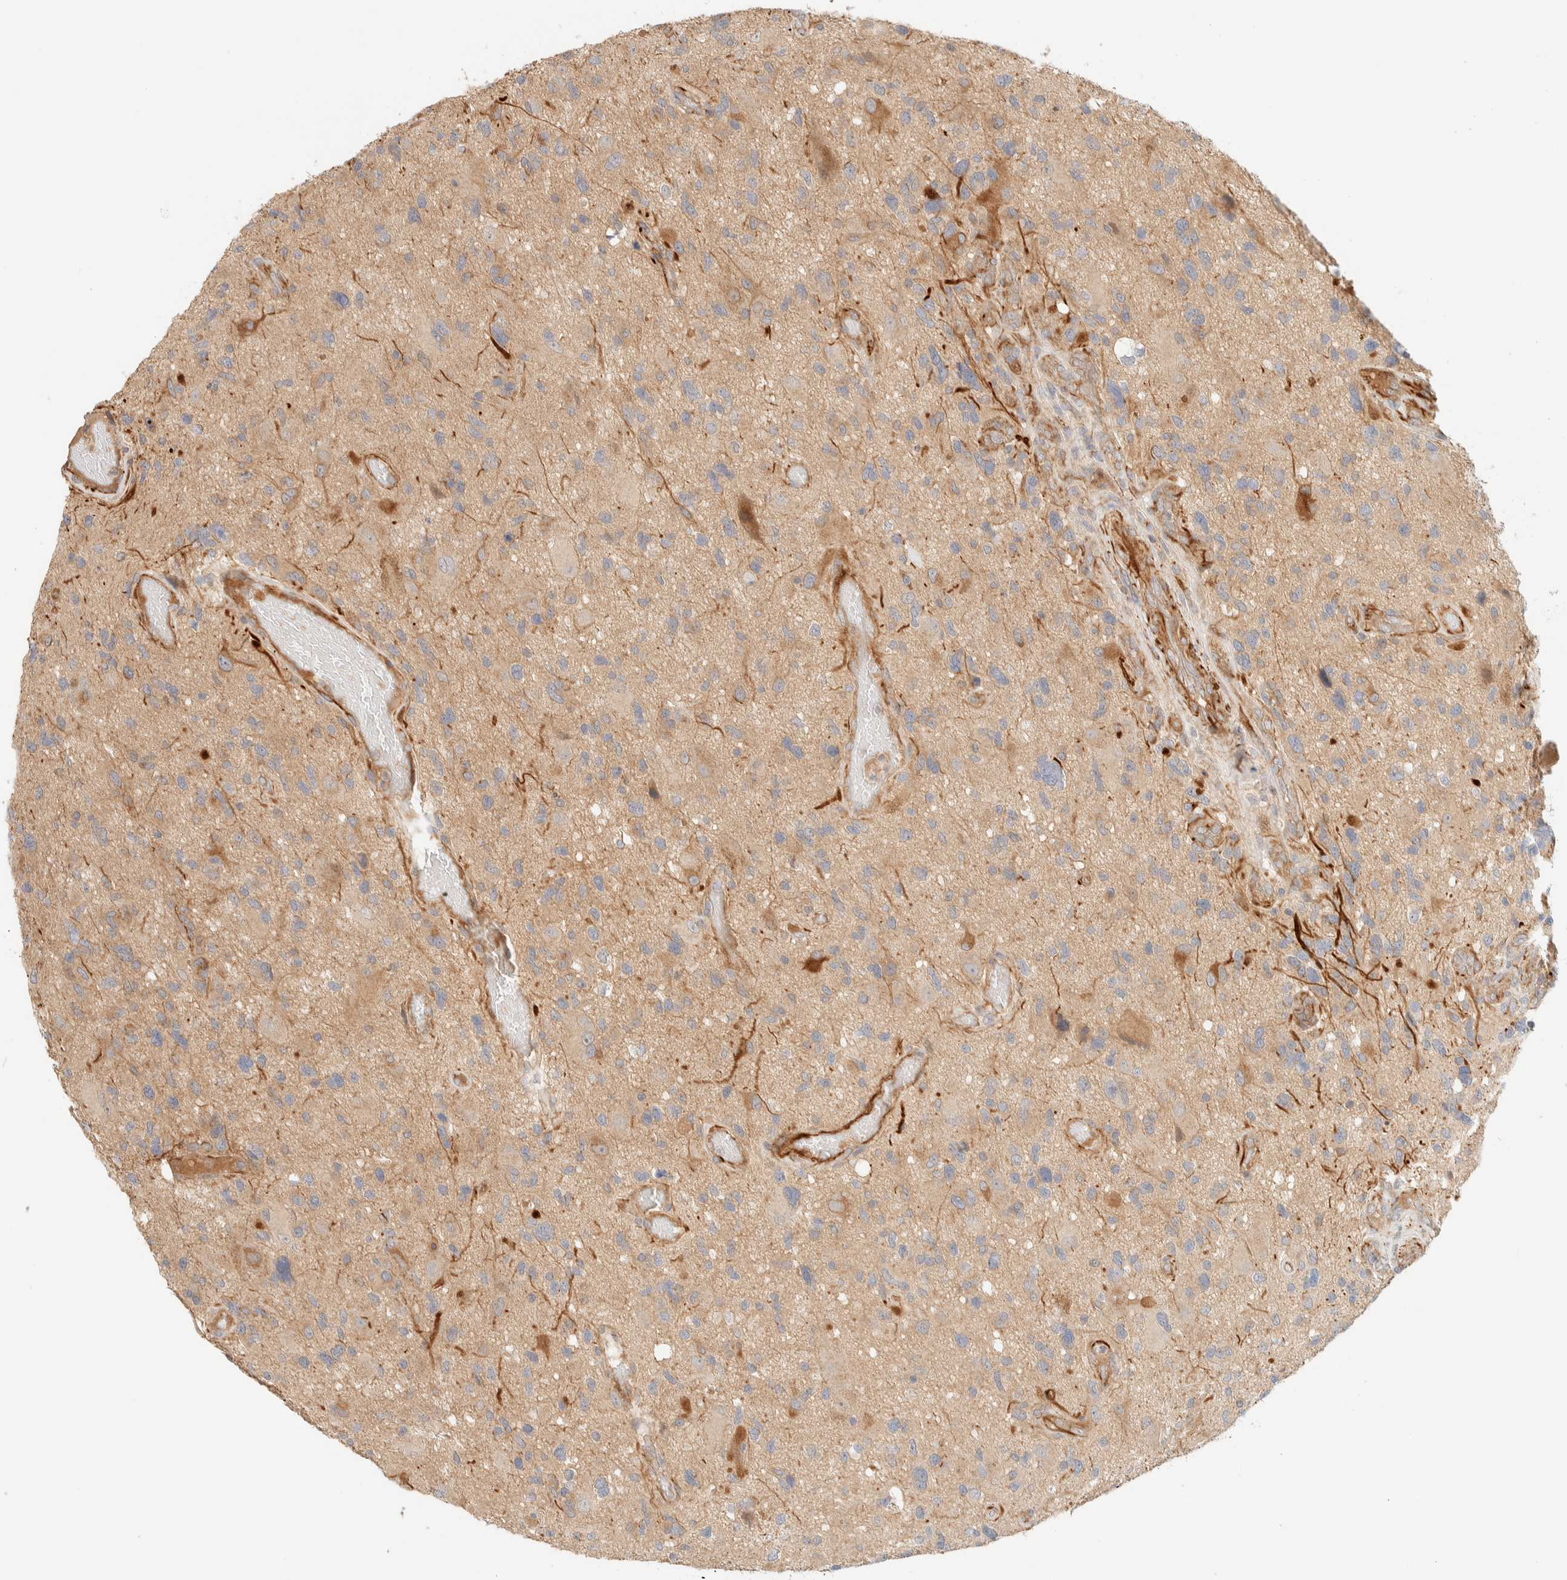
{"staining": {"intensity": "weak", "quantity": ">75%", "location": "cytoplasmic/membranous"}, "tissue": "glioma", "cell_type": "Tumor cells", "image_type": "cancer", "snomed": [{"axis": "morphology", "description": "Glioma, malignant, High grade"}, {"axis": "topography", "description": "Brain"}], "caption": "This is an image of IHC staining of high-grade glioma (malignant), which shows weak expression in the cytoplasmic/membranous of tumor cells.", "gene": "FAT1", "patient": {"sex": "male", "age": 33}}